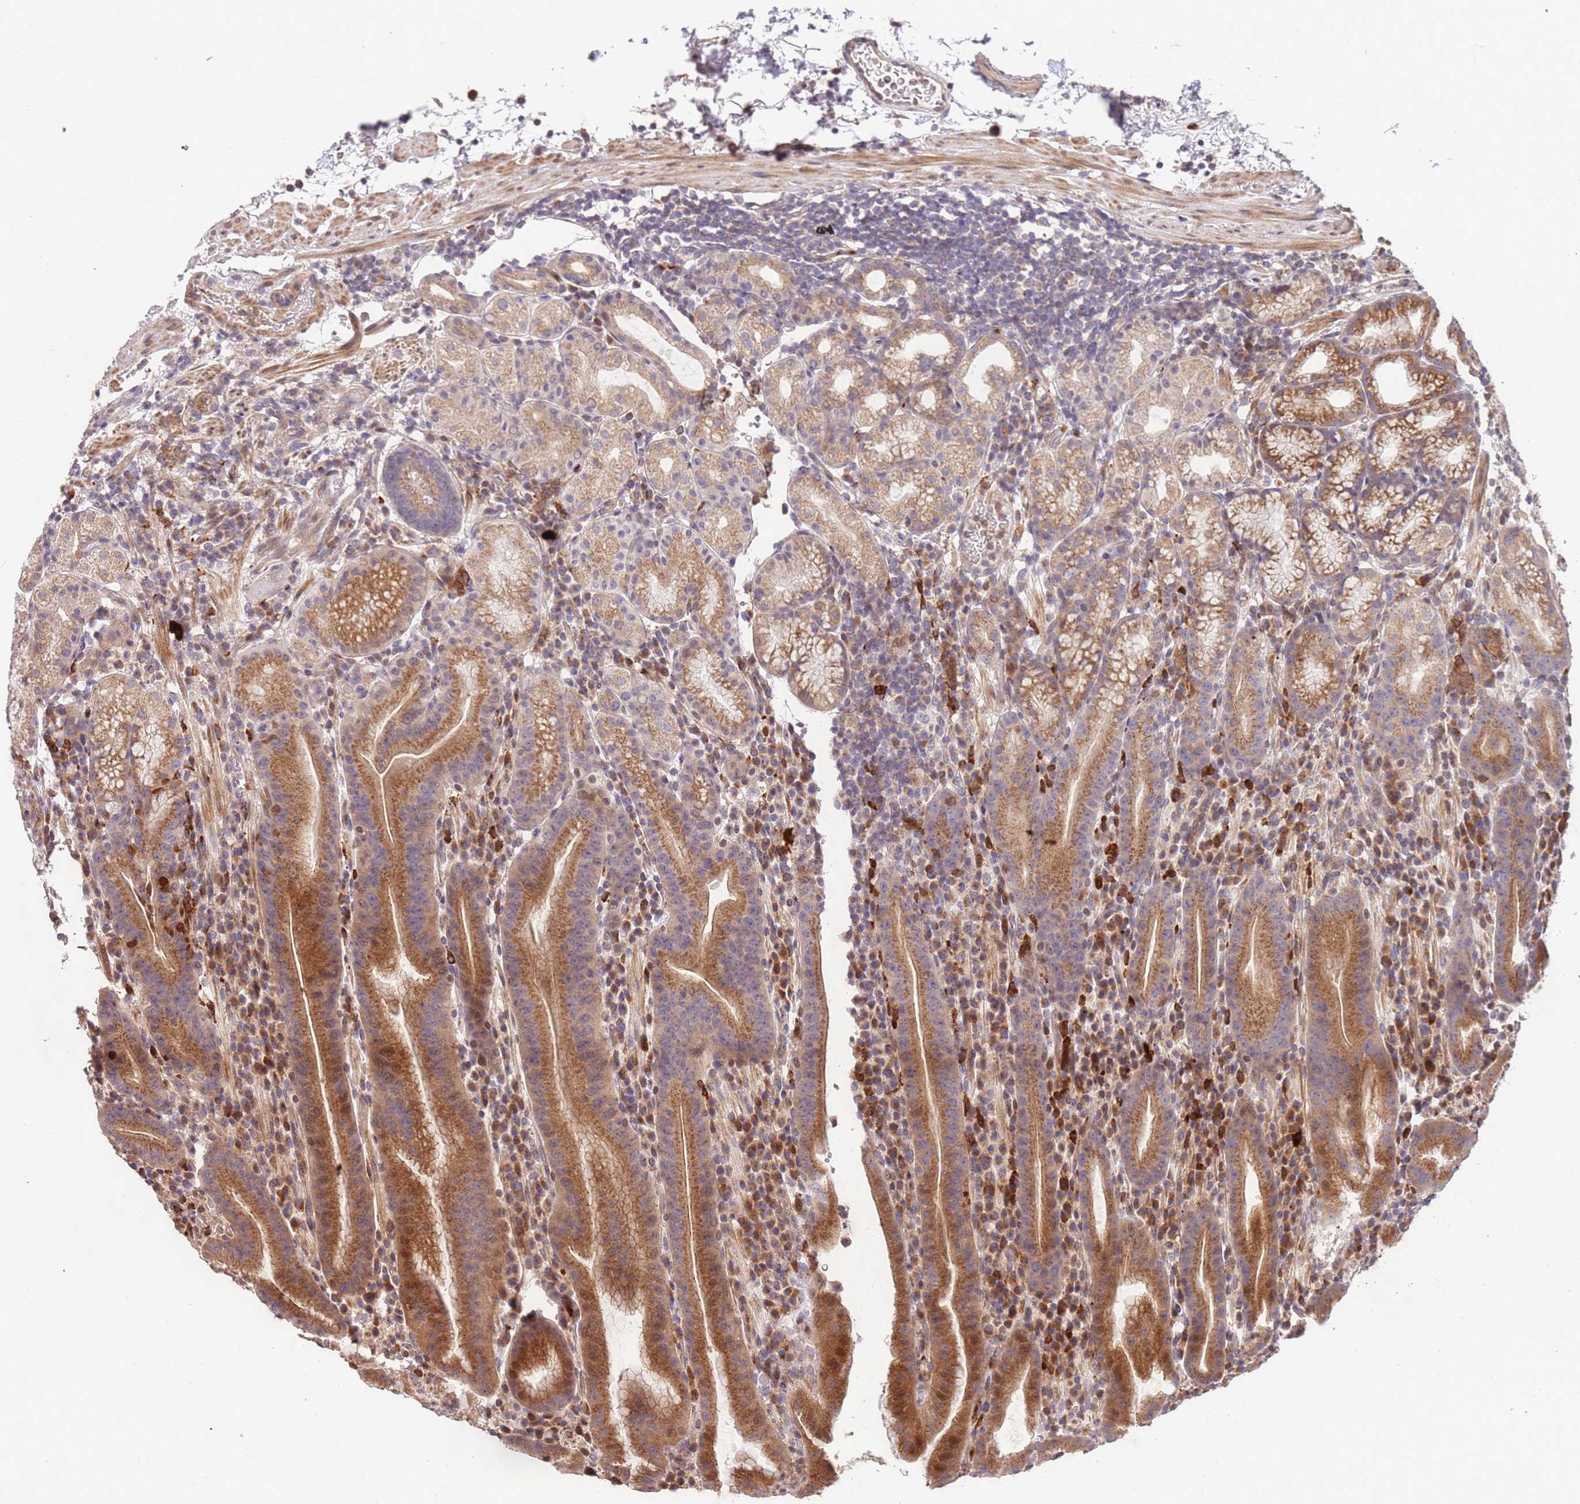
{"staining": {"intensity": "moderate", "quantity": "25%-75%", "location": "cytoplasmic/membranous,nuclear"}, "tissue": "stomach", "cell_type": "Glandular cells", "image_type": "normal", "snomed": [{"axis": "morphology", "description": "Normal tissue, NOS"}, {"axis": "morphology", "description": "Inflammation, NOS"}, {"axis": "topography", "description": "Stomach"}], "caption": "A brown stain labels moderate cytoplasmic/membranous,nuclear expression of a protein in glandular cells of normal stomach. Immunohistochemistry (ihc) stains the protein of interest in brown and the nuclei are stained blue.", "gene": "SLC16A4", "patient": {"sex": "male", "age": 79}}